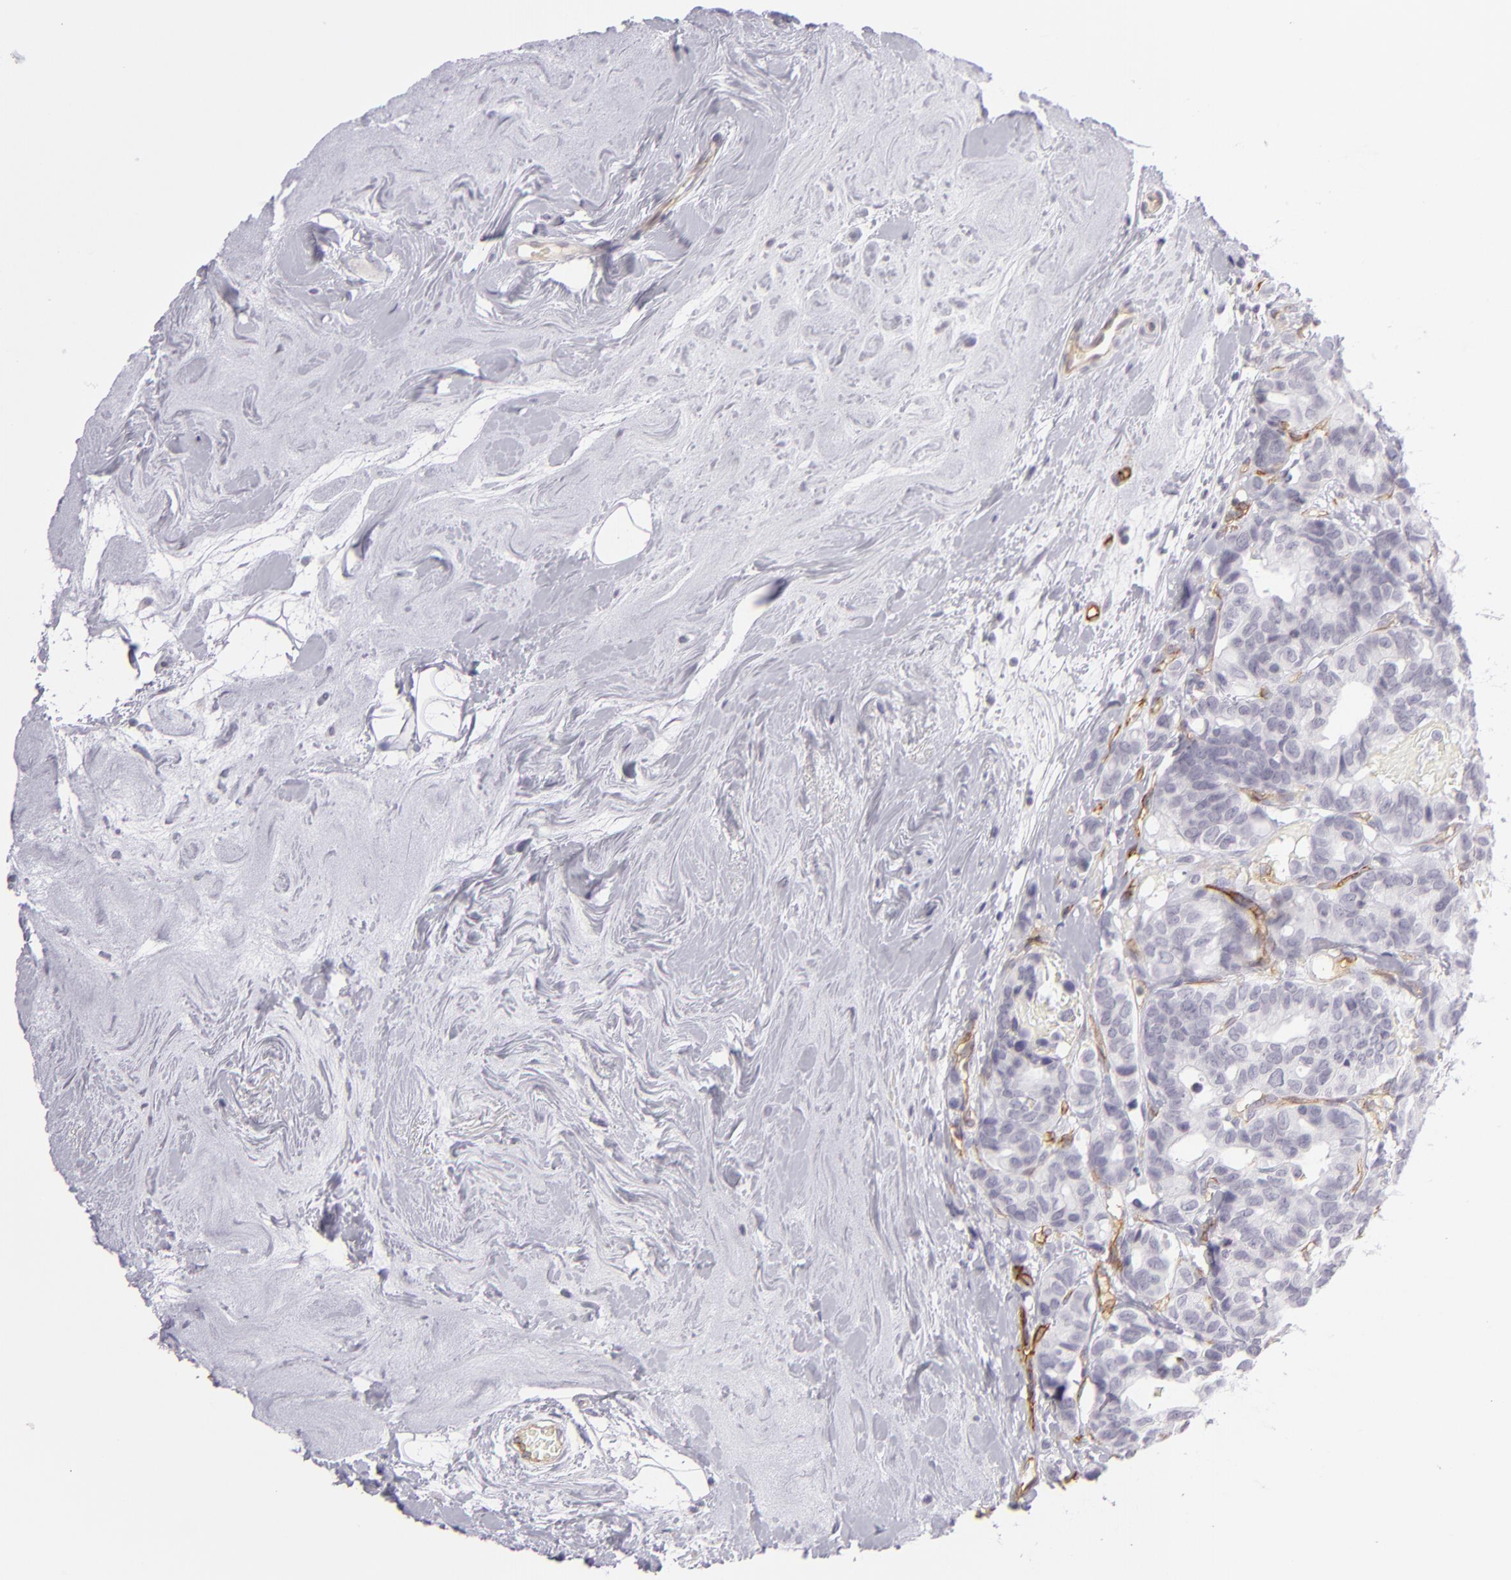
{"staining": {"intensity": "negative", "quantity": "none", "location": "none"}, "tissue": "breast cancer", "cell_type": "Tumor cells", "image_type": "cancer", "snomed": [{"axis": "morphology", "description": "Duct carcinoma"}, {"axis": "topography", "description": "Breast"}], "caption": "A micrograph of infiltrating ductal carcinoma (breast) stained for a protein exhibits no brown staining in tumor cells.", "gene": "THBD", "patient": {"sex": "female", "age": 69}}